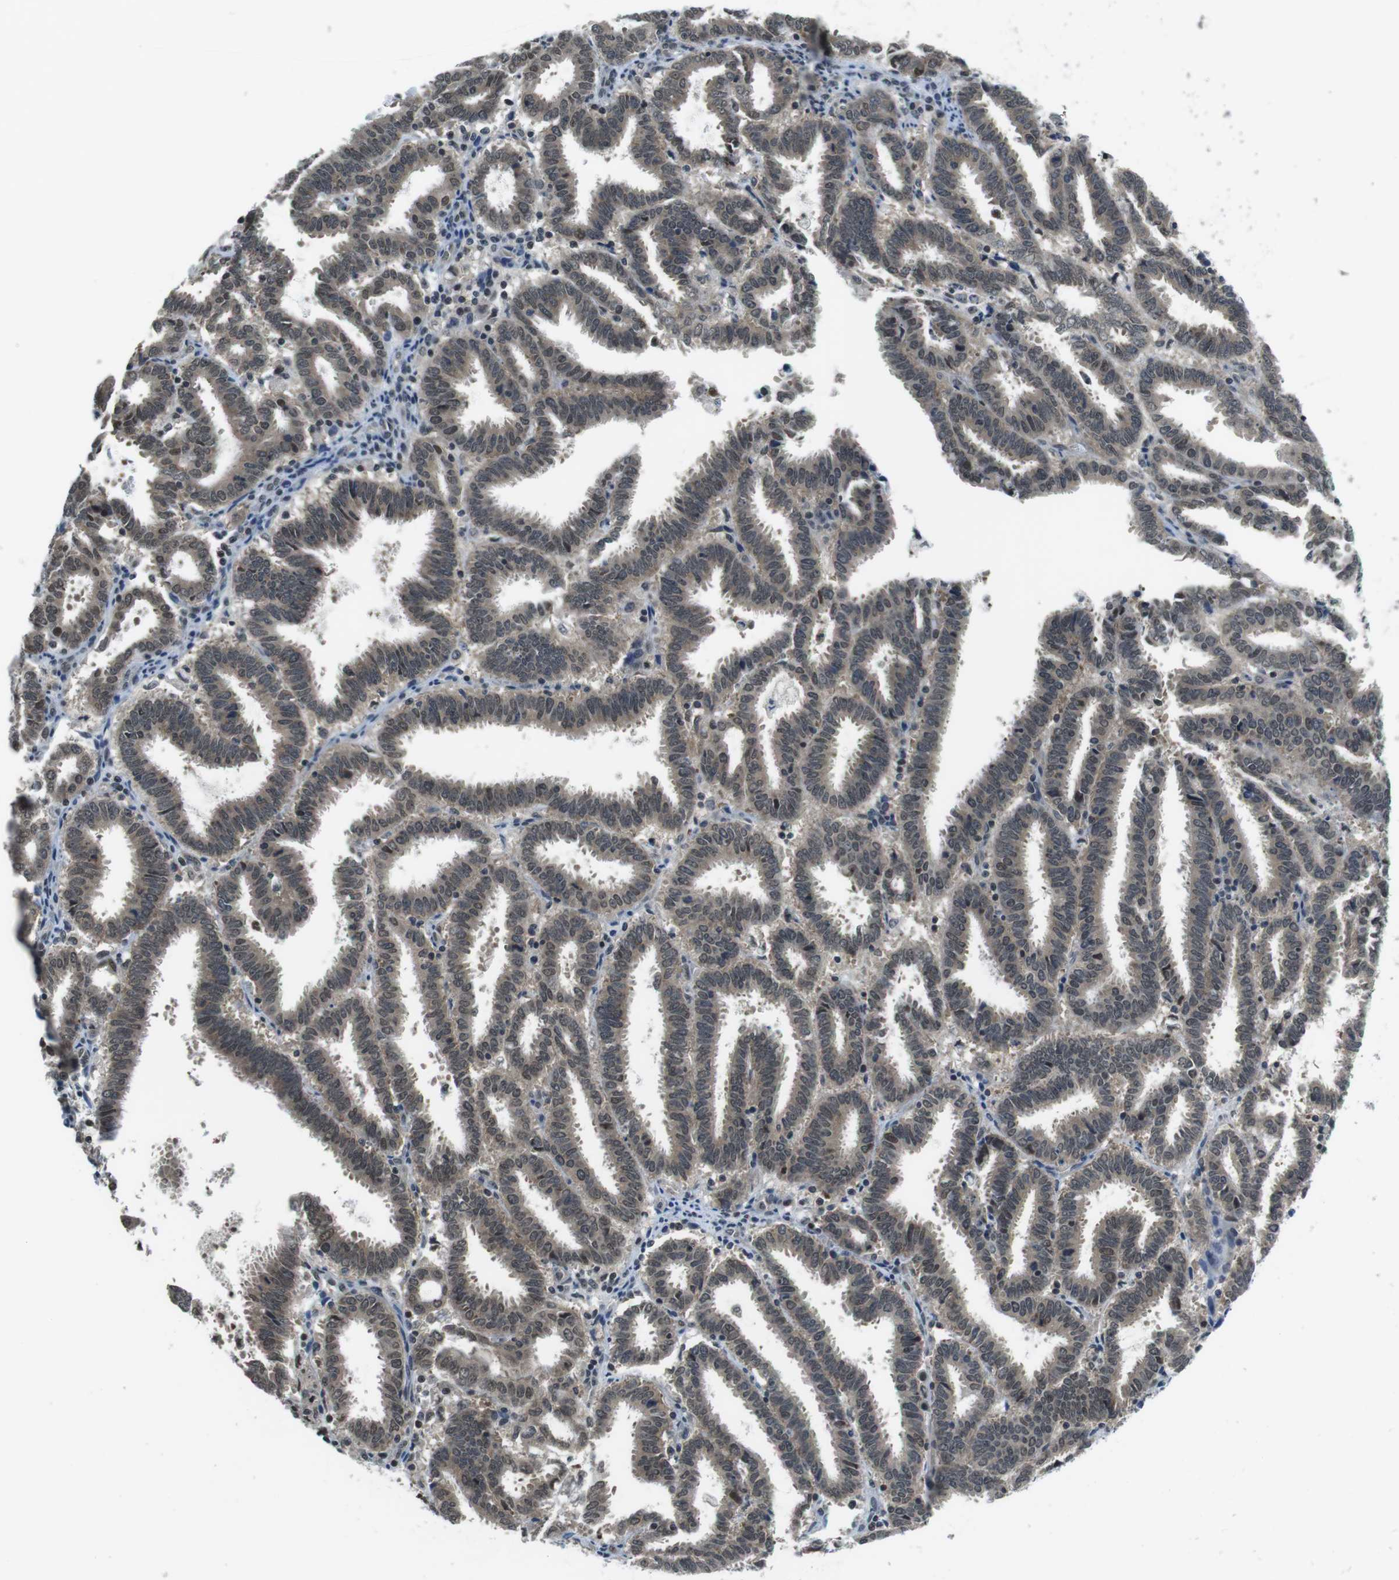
{"staining": {"intensity": "weak", "quantity": ">75%", "location": "cytoplasmic/membranous,nuclear"}, "tissue": "endometrial cancer", "cell_type": "Tumor cells", "image_type": "cancer", "snomed": [{"axis": "morphology", "description": "Adenocarcinoma, NOS"}, {"axis": "topography", "description": "Uterus"}], "caption": "A low amount of weak cytoplasmic/membranous and nuclear expression is seen in about >75% of tumor cells in endometrial adenocarcinoma tissue. Immunohistochemistry (ihc) stains the protein of interest in brown and the nuclei are stained blue.", "gene": "NEK4", "patient": {"sex": "female", "age": 83}}